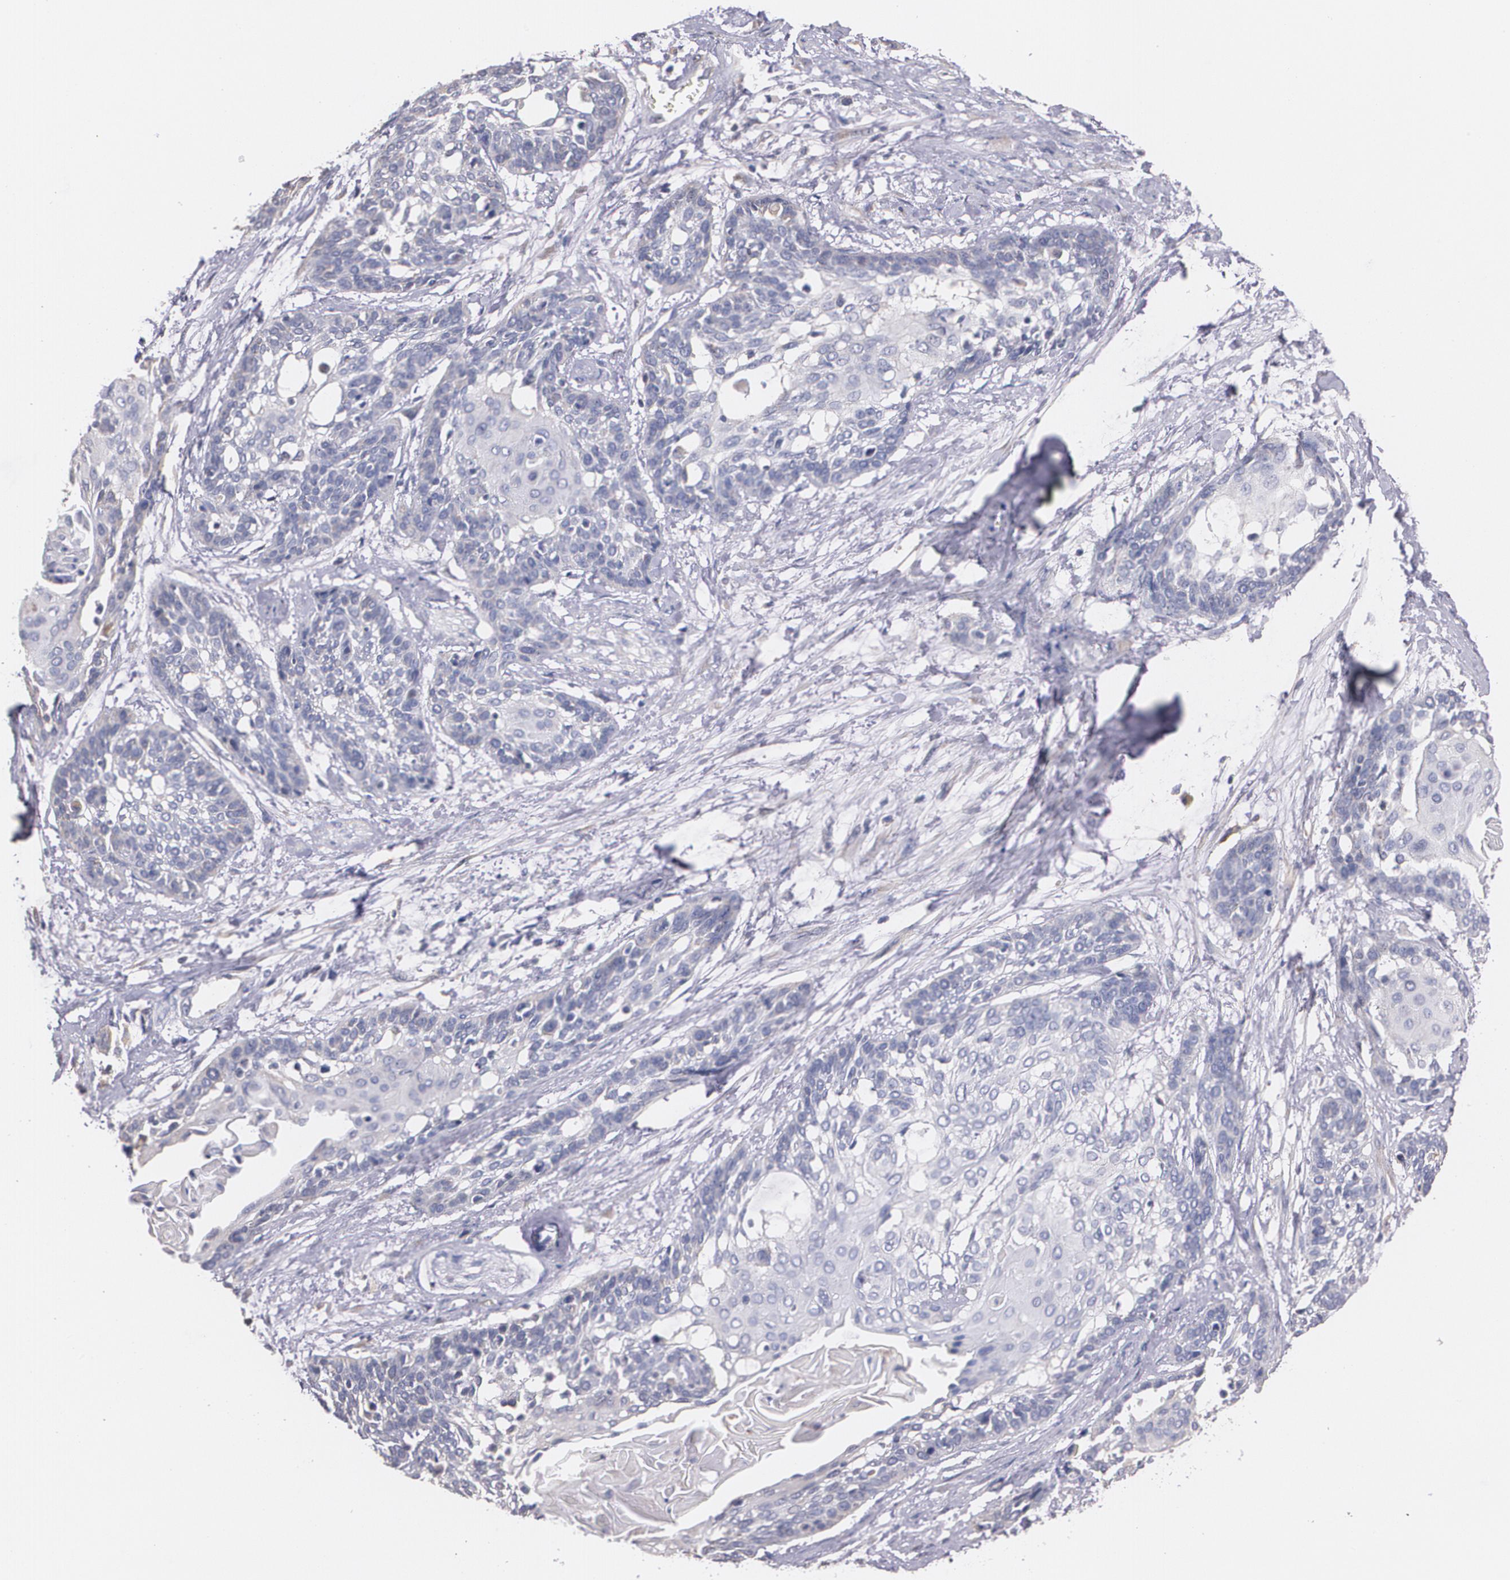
{"staining": {"intensity": "negative", "quantity": "none", "location": "none"}, "tissue": "cervical cancer", "cell_type": "Tumor cells", "image_type": "cancer", "snomed": [{"axis": "morphology", "description": "Squamous cell carcinoma, NOS"}, {"axis": "topography", "description": "Cervix"}], "caption": "Immunohistochemistry histopathology image of neoplastic tissue: cervical cancer stained with DAB (3,3'-diaminobenzidine) shows no significant protein positivity in tumor cells.", "gene": "AMBP", "patient": {"sex": "female", "age": 57}}